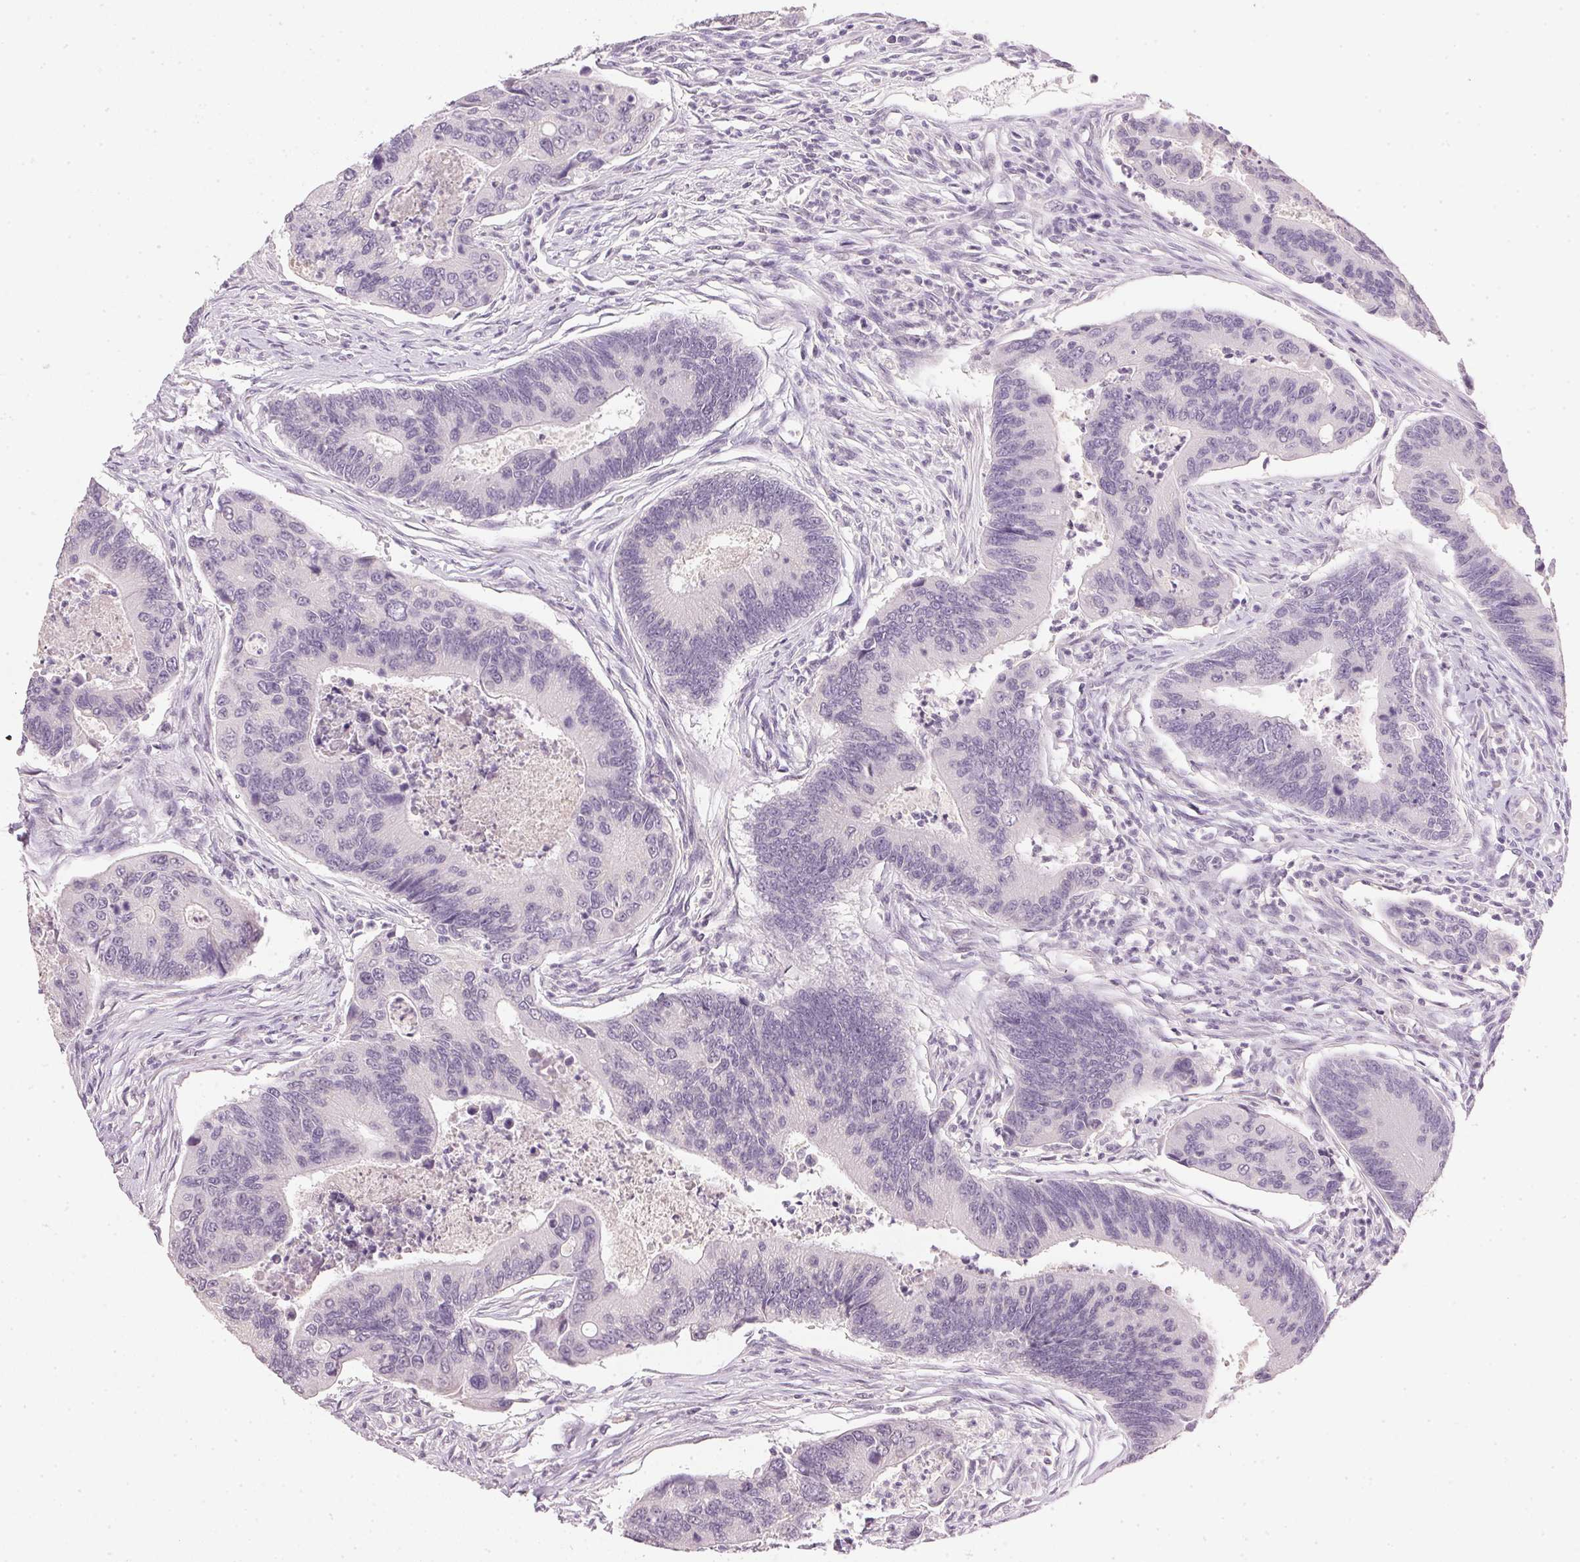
{"staining": {"intensity": "negative", "quantity": "none", "location": "none"}, "tissue": "colorectal cancer", "cell_type": "Tumor cells", "image_type": "cancer", "snomed": [{"axis": "morphology", "description": "Adenocarcinoma, NOS"}, {"axis": "topography", "description": "Colon"}], "caption": "Immunohistochemistry (IHC) histopathology image of neoplastic tissue: human colorectal adenocarcinoma stained with DAB reveals no significant protein expression in tumor cells. (DAB immunohistochemistry (IHC), high magnification).", "gene": "IGFBP1", "patient": {"sex": "female", "age": 67}}